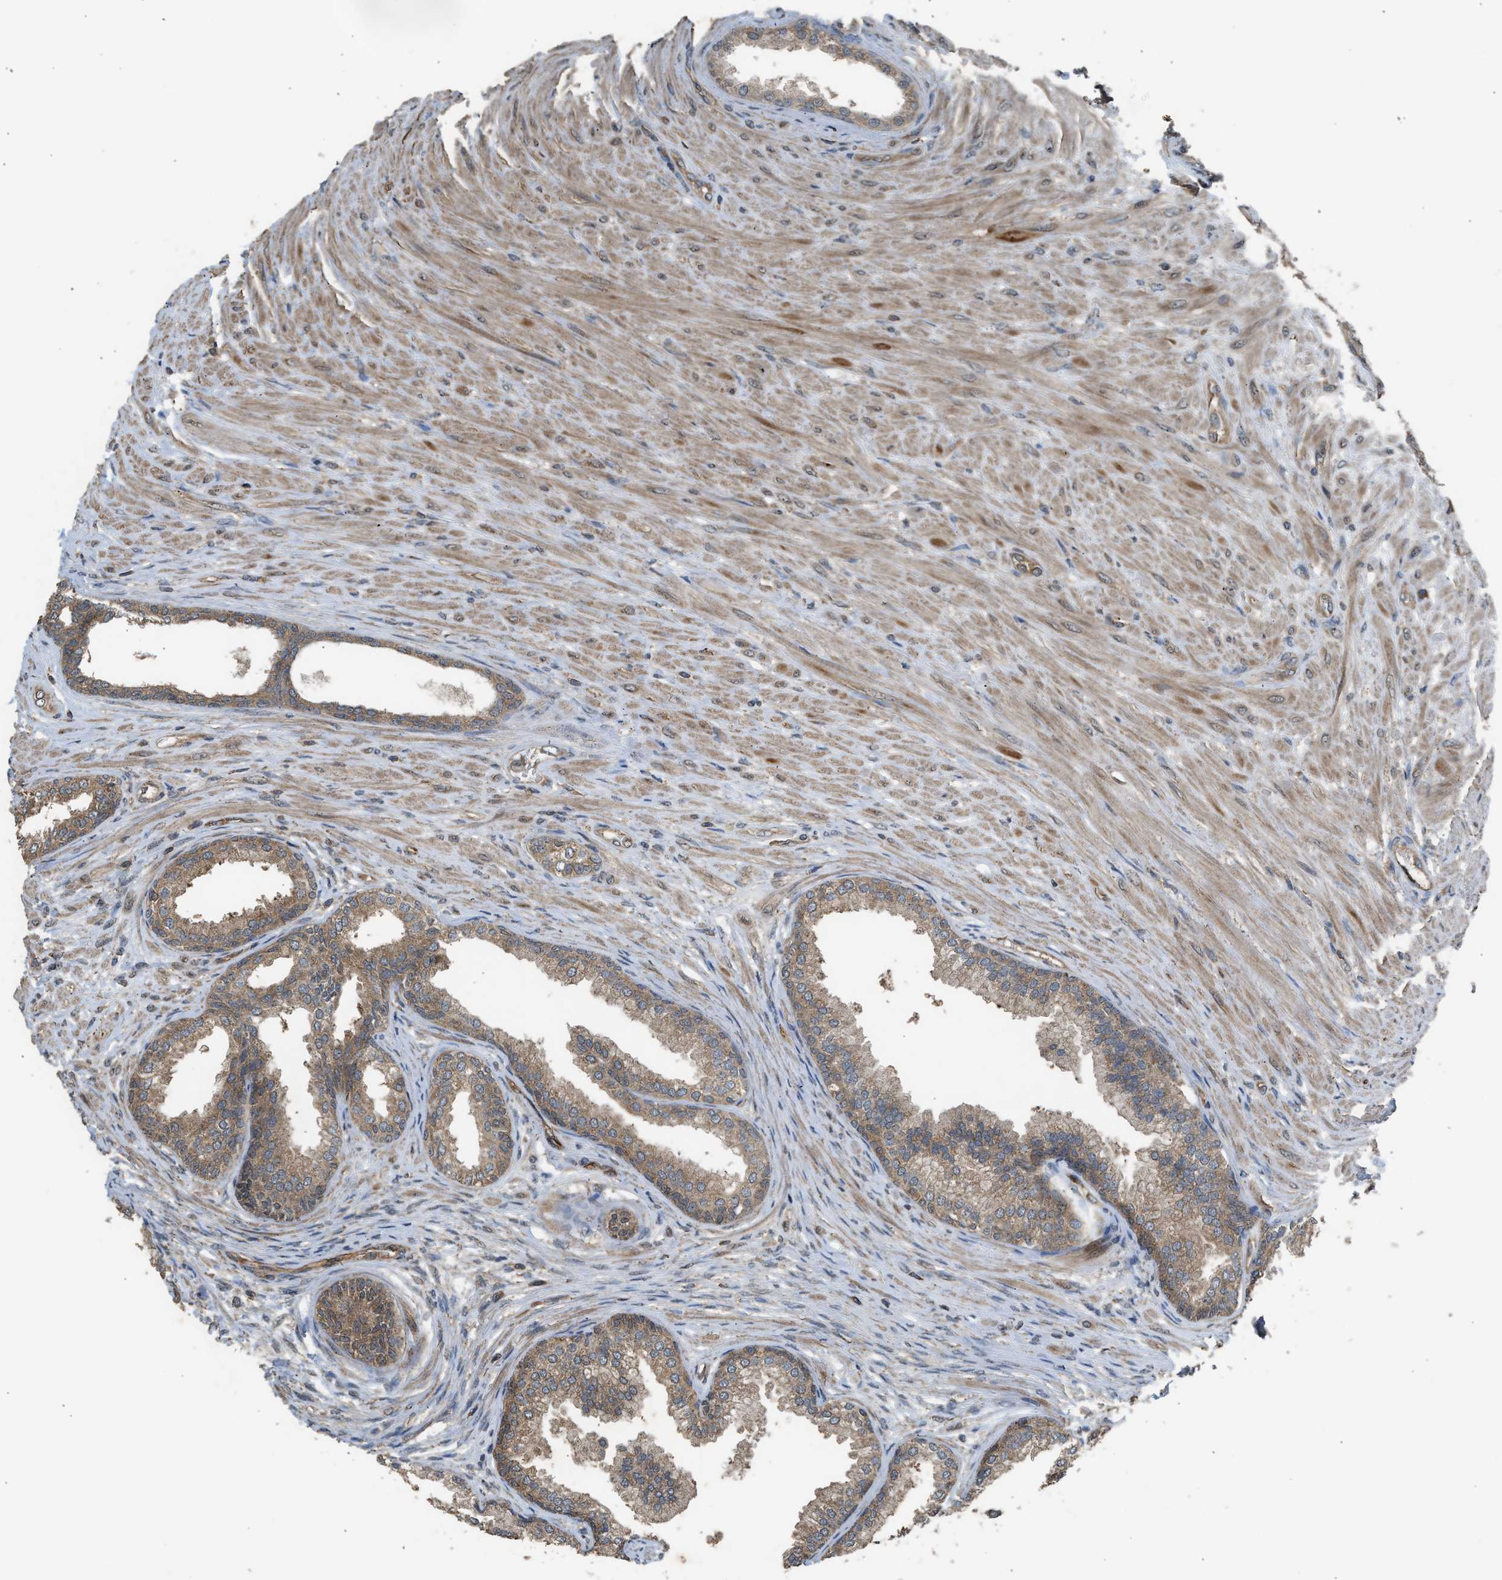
{"staining": {"intensity": "moderate", "quantity": ">75%", "location": "cytoplasmic/membranous"}, "tissue": "prostate", "cell_type": "Glandular cells", "image_type": "normal", "snomed": [{"axis": "morphology", "description": "Normal tissue, NOS"}, {"axis": "topography", "description": "Prostate"}], "caption": "Immunohistochemistry (IHC) (DAB) staining of benign prostate displays moderate cytoplasmic/membranous protein positivity in about >75% of glandular cells.", "gene": "HIP1R", "patient": {"sex": "male", "age": 76}}